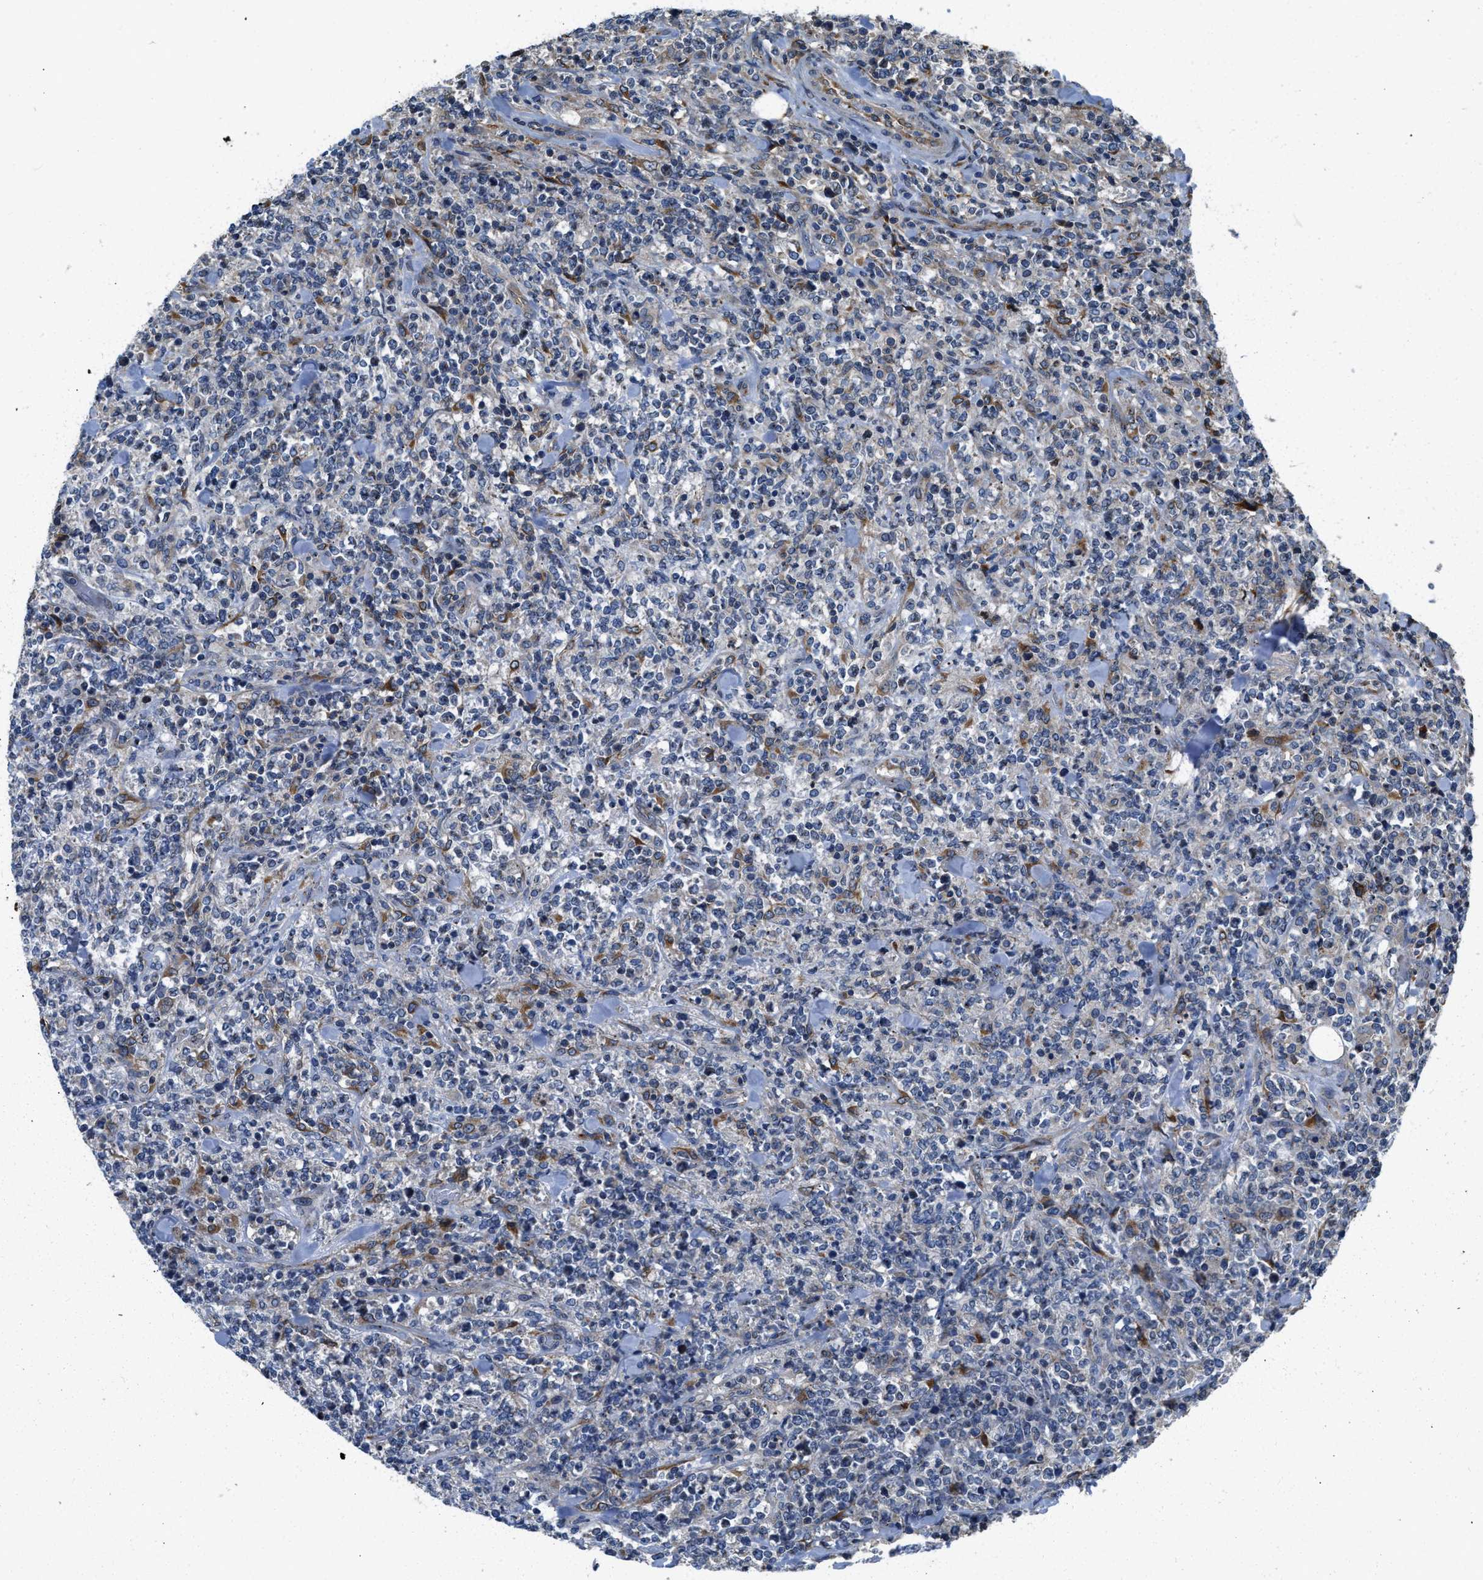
{"staining": {"intensity": "moderate", "quantity": "<25%", "location": "cytoplasmic/membranous"}, "tissue": "lymphoma", "cell_type": "Tumor cells", "image_type": "cancer", "snomed": [{"axis": "morphology", "description": "Malignant lymphoma, non-Hodgkin's type, High grade"}, {"axis": "topography", "description": "Soft tissue"}], "caption": "An image of malignant lymphoma, non-Hodgkin's type (high-grade) stained for a protein reveals moderate cytoplasmic/membranous brown staining in tumor cells.", "gene": "ARL6IP5", "patient": {"sex": "male", "age": 18}}